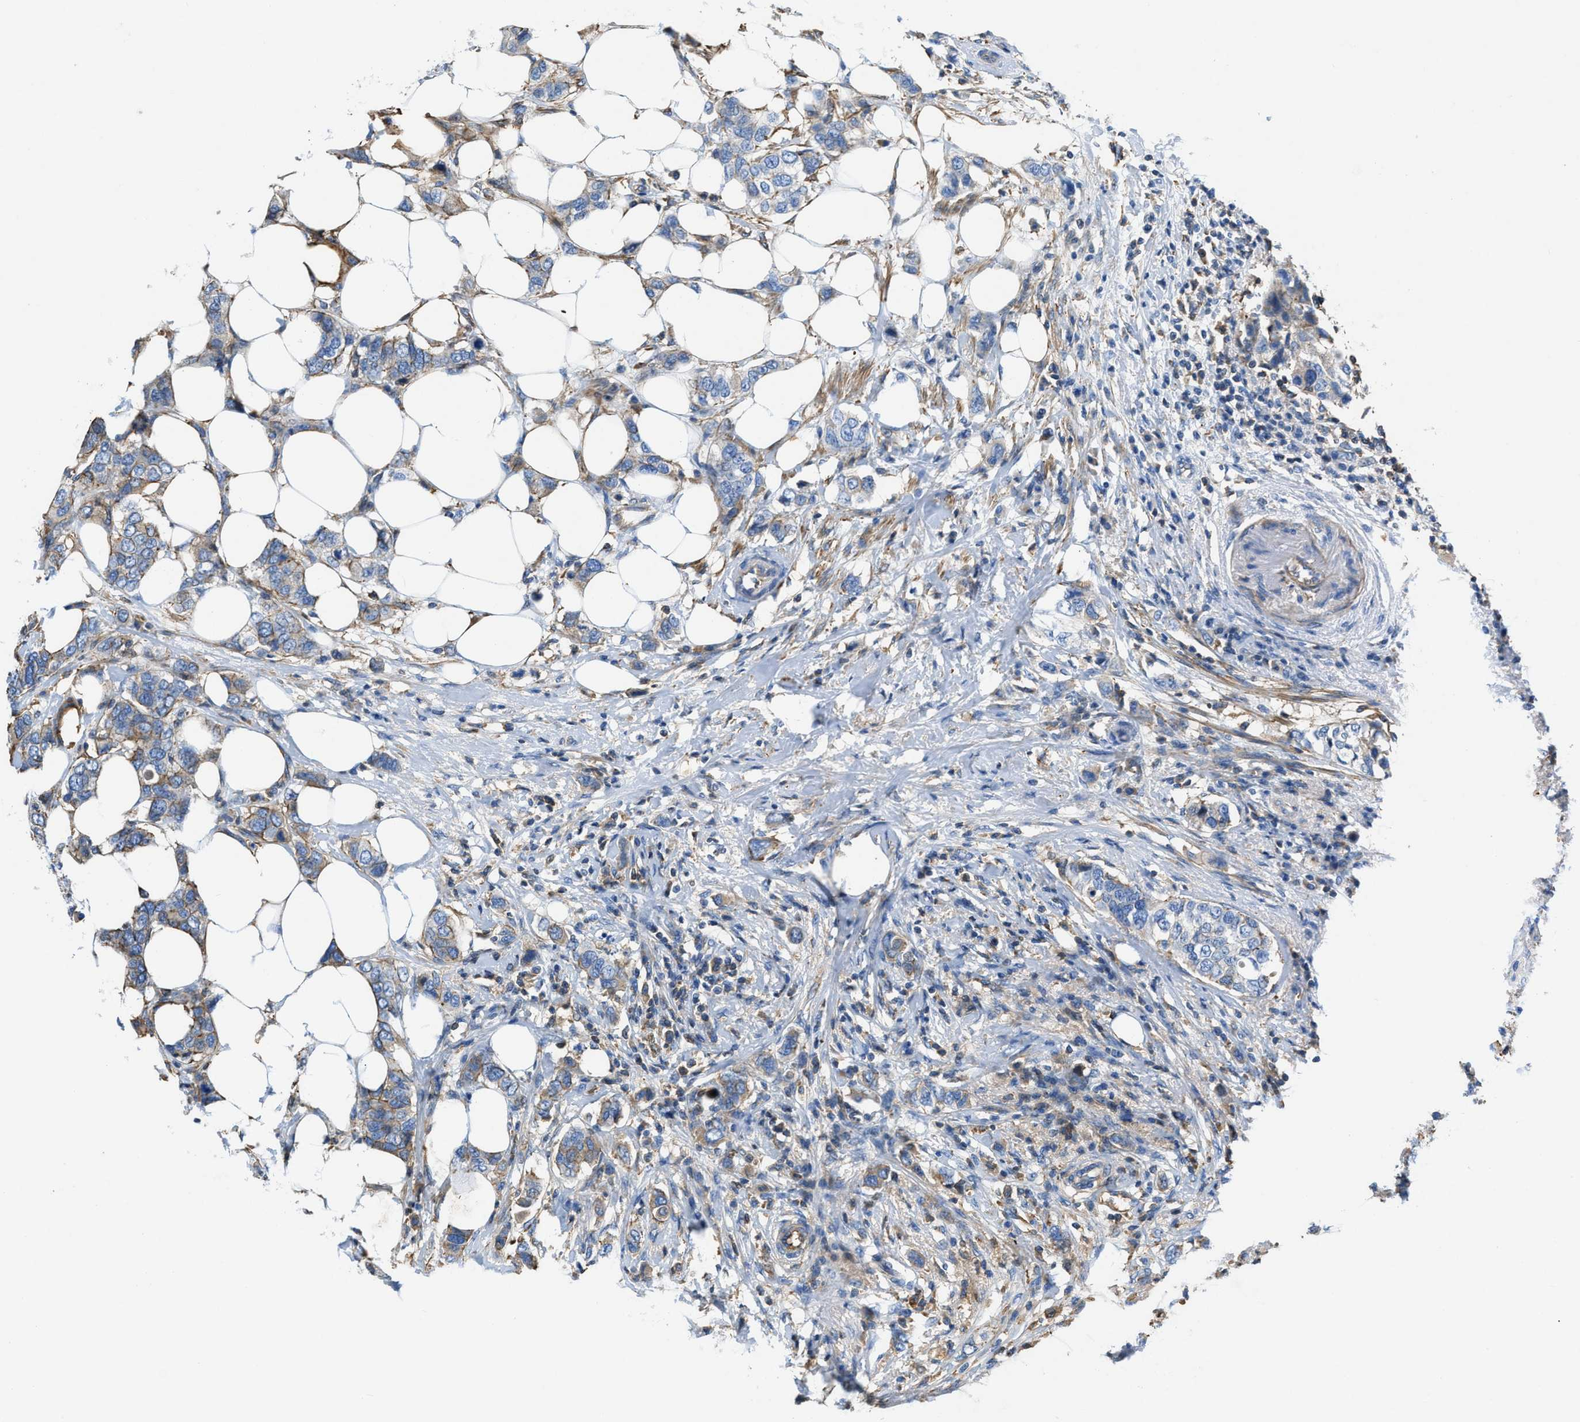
{"staining": {"intensity": "moderate", "quantity": "<25%", "location": "cytoplasmic/membranous"}, "tissue": "breast cancer", "cell_type": "Tumor cells", "image_type": "cancer", "snomed": [{"axis": "morphology", "description": "Duct carcinoma"}, {"axis": "topography", "description": "Breast"}], "caption": "A high-resolution photomicrograph shows IHC staining of breast intraductal carcinoma, which demonstrates moderate cytoplasmic/membranous positivity in approximately <25% of tumor cells.", "gene": "ATP6V0D1", "patient": {"sex": "female", "age": 50}}